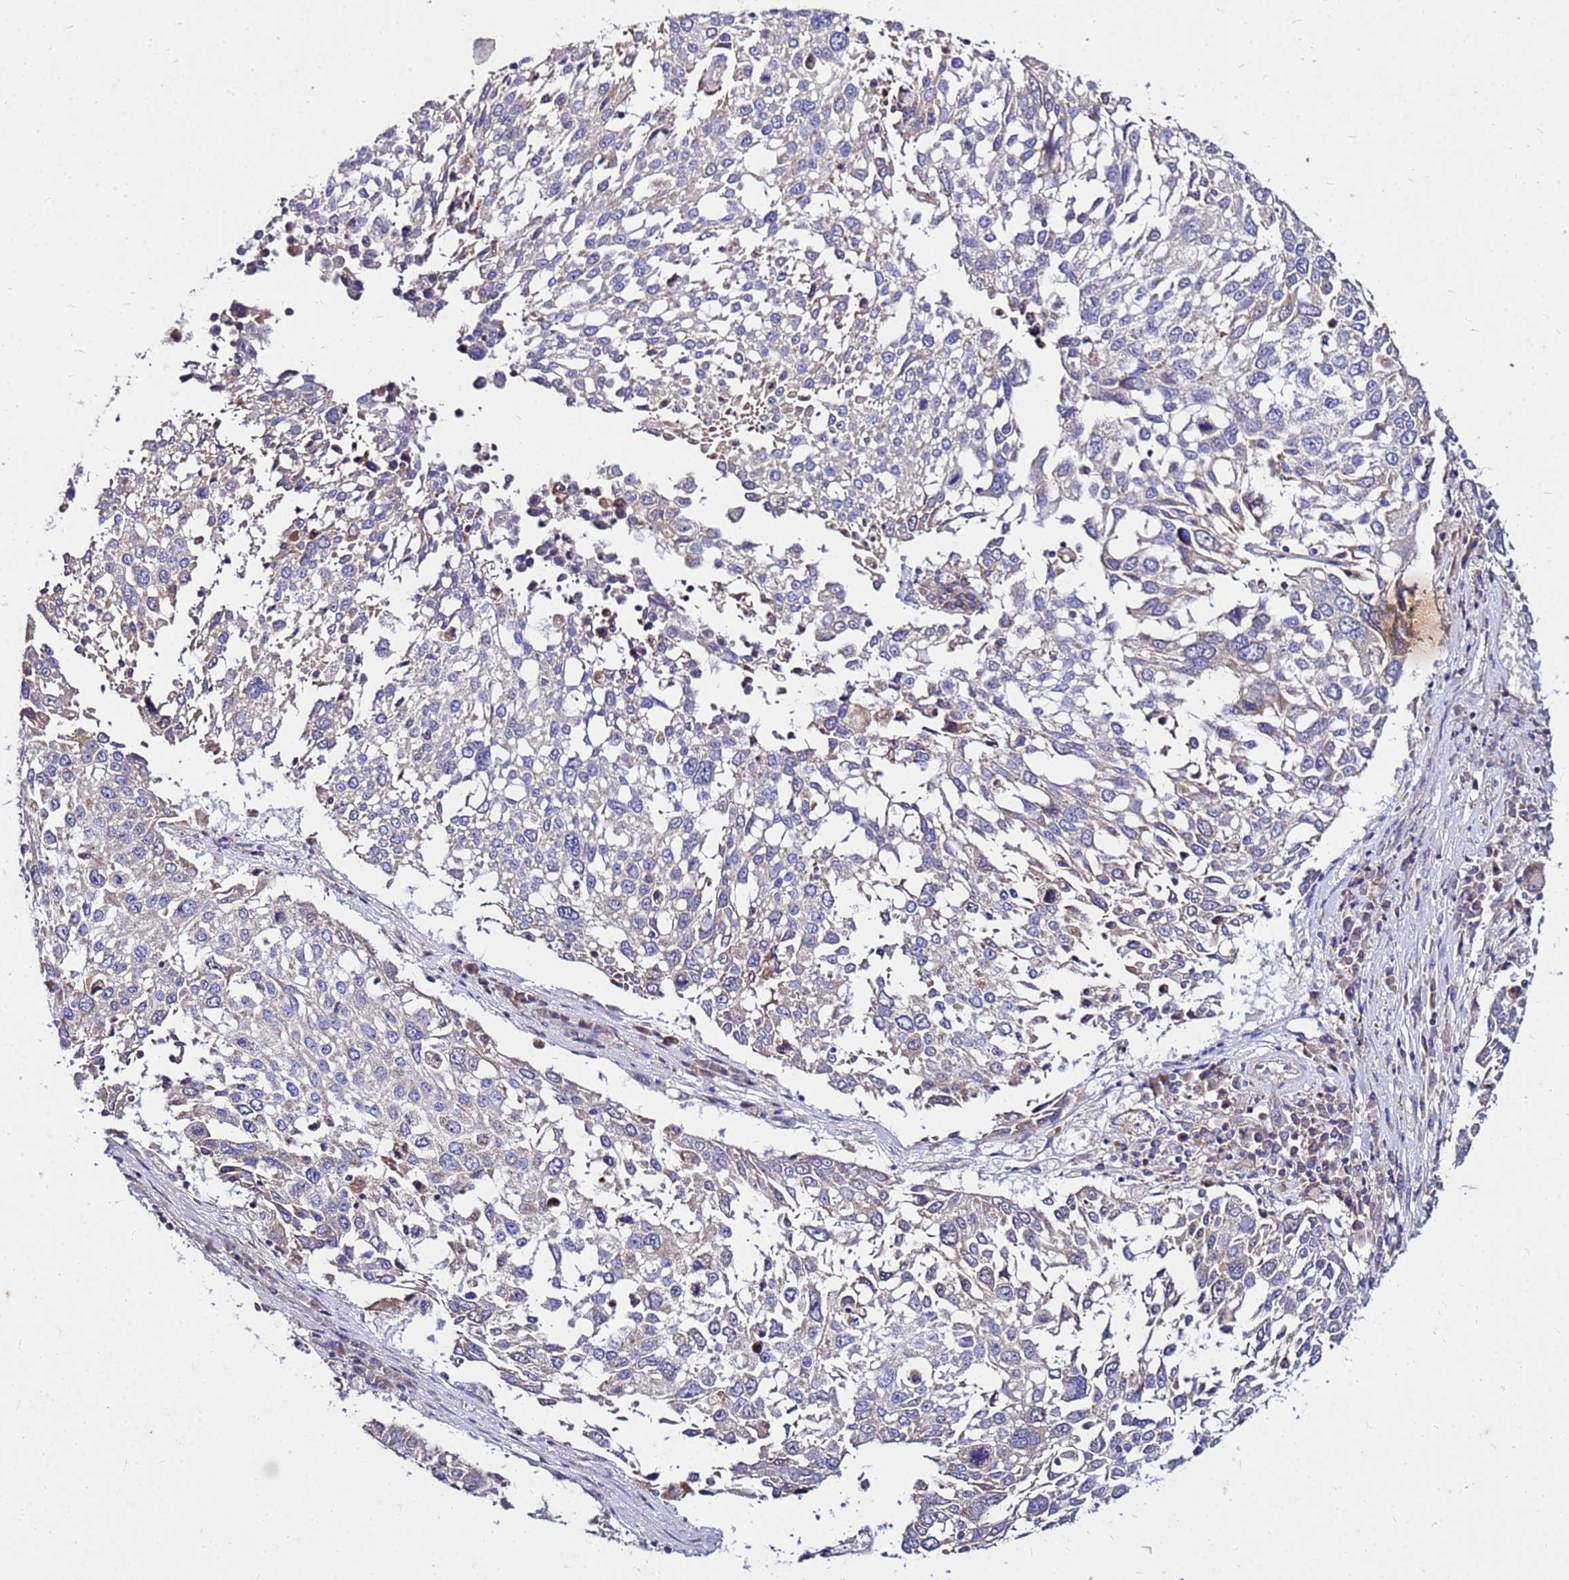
{"staining": {"intensity": "weak", "quantity": "<25%", "location": "cytoplasmic/membranous"}, "tissue": "lung cancer", "cell_type": "Tumor cells", "image_type": "cancer", "snomed": [{"axis": "morphology", "description": "Squamous cell carcinoma, NOS"}, {"axis": "topography", "description": "Lung"}], "caption": "Histopathology image shows no significant protein positivity in tumor cells of lung cancer.", "gene": "COX14", "patient": {"sex": "male", "age": 65}}